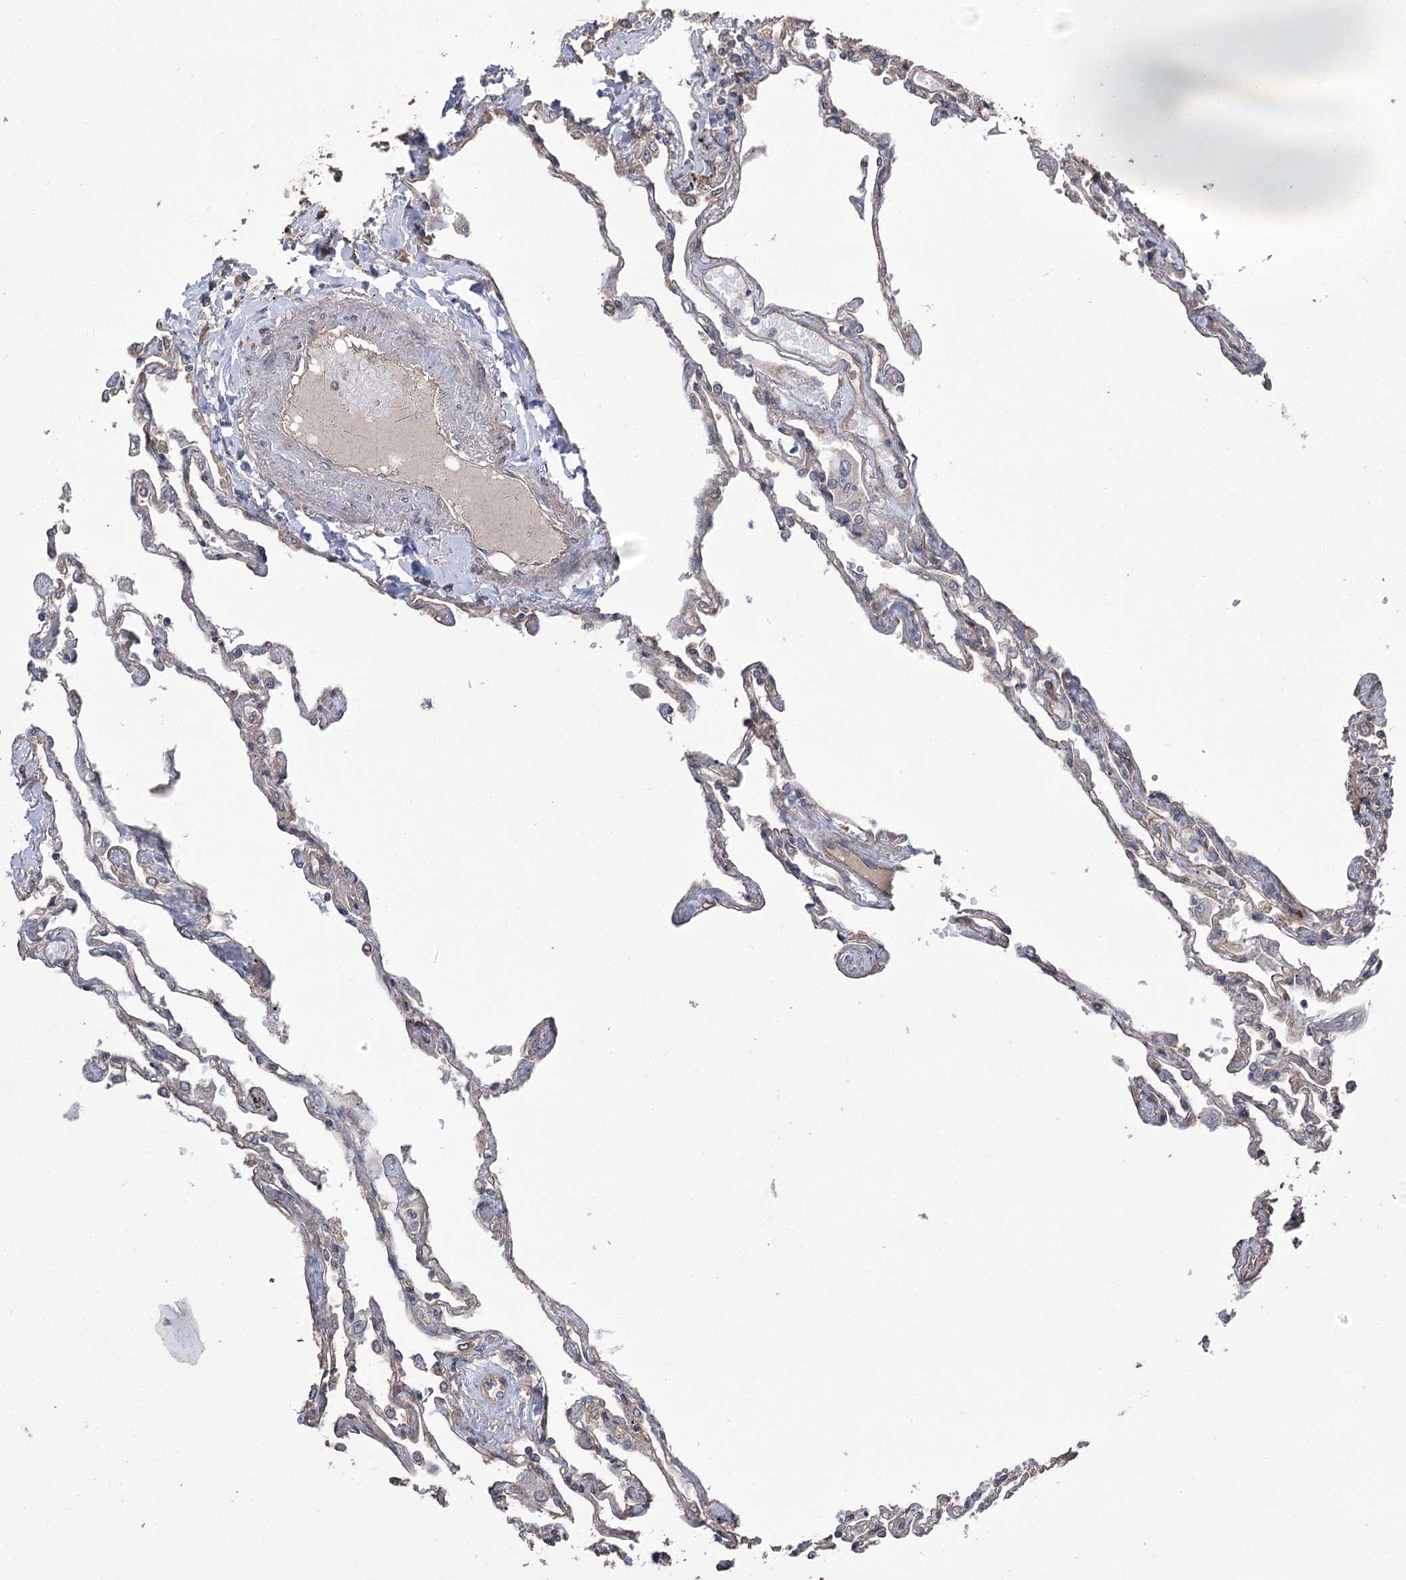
{"staining": {"intensity": "moderate", "quantity": "25%-75%", "location": "cytoplasmic/membranous"}, "tissue": "lung", "cell_type": "Alveolar cells", "image_type": "normal", "snomed": [{"axis": "morphology", "description": "Normal tissue, NOS"}, {"axis": "topography", "description": "Lung"}], "caption": "A high-resolution micrograph shows IHC staining of normal lung, which displays moderate cytoplasmic/membranous expression in approximately 25%-75% of alveolar cells. The staining is performed using DAB brown chromogen to label protein expression. The nuclei are counter-stained blue using hematoxylin.", "gene": "PRSS53", "patient": {"sex": "female", "age": 67}}